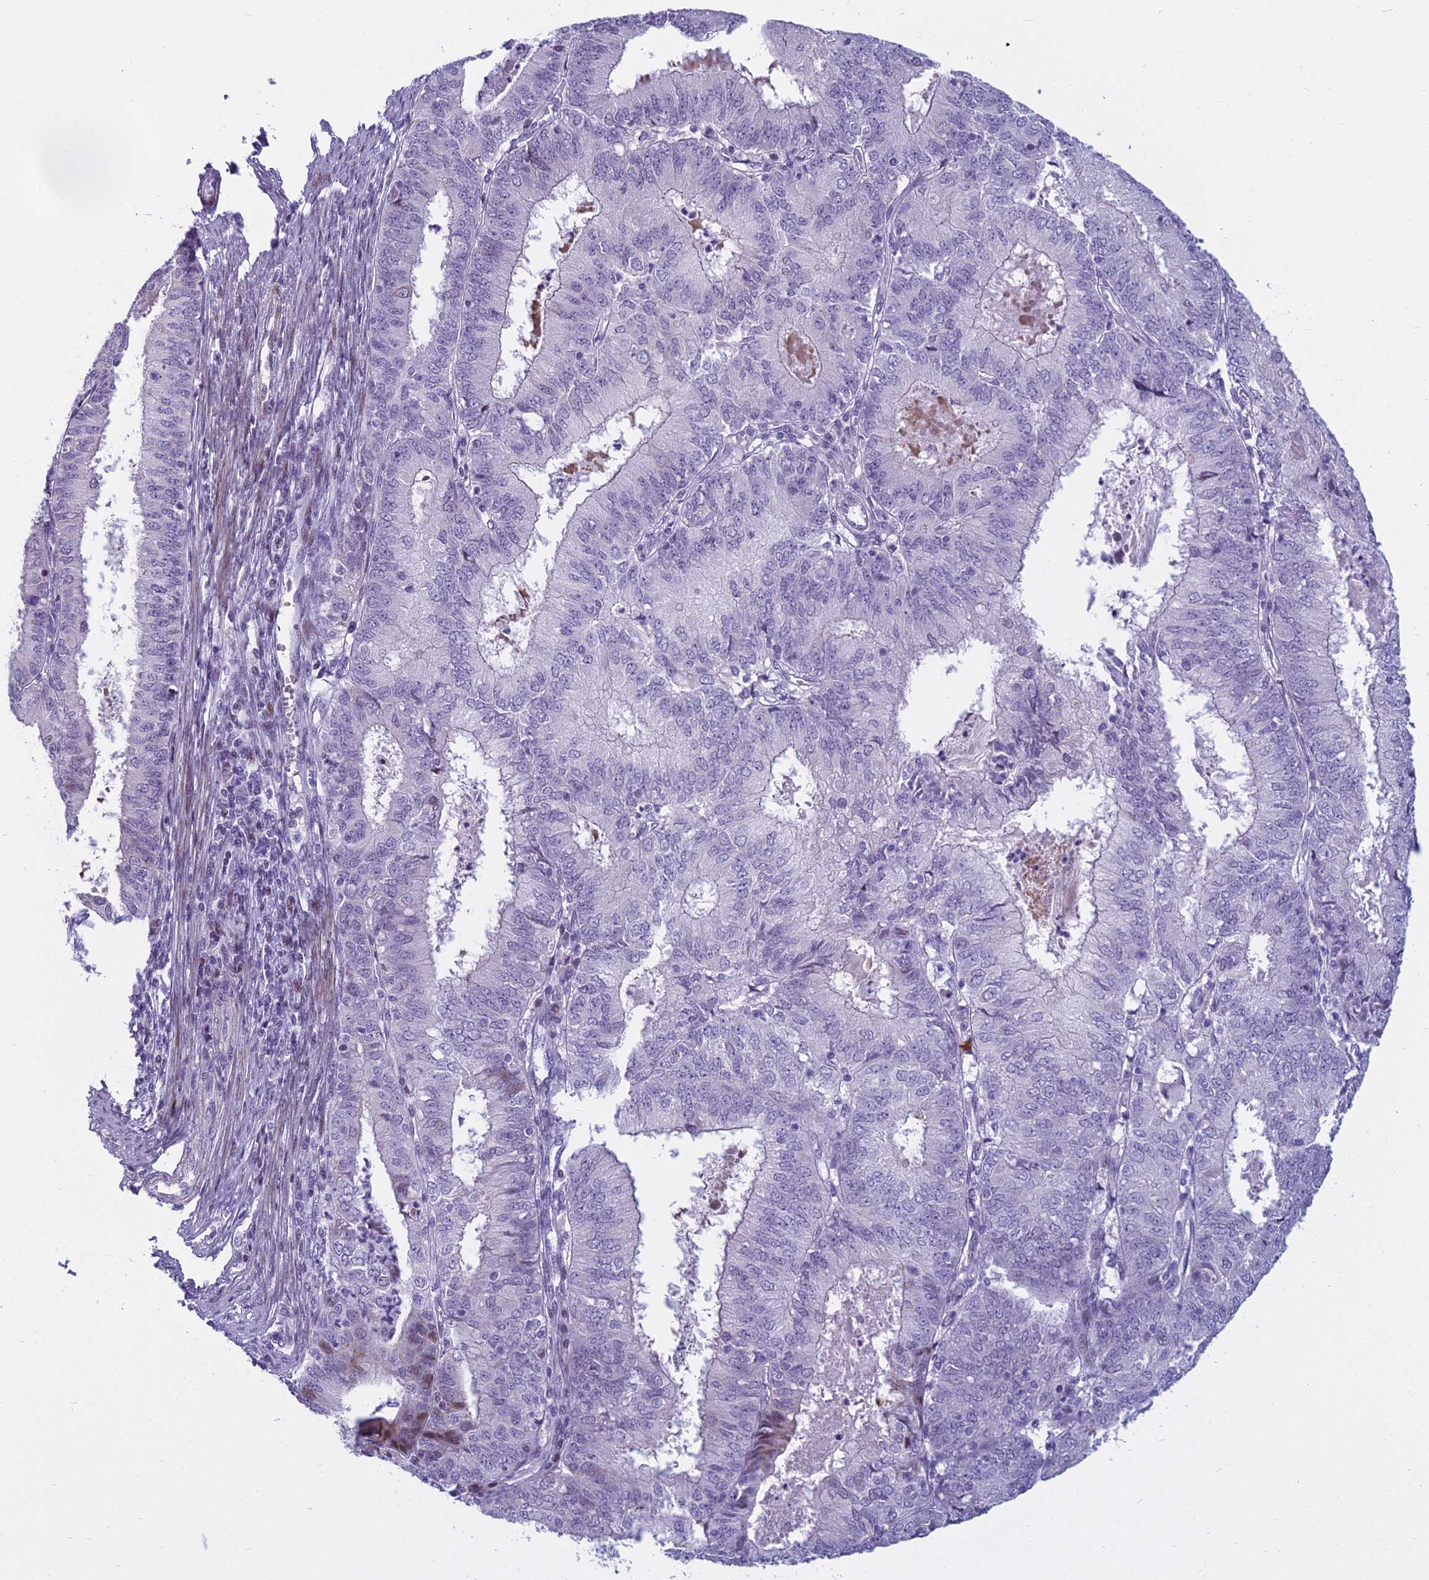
{"staining": {"intensity": "negative", "quantity": "none", "location": "none"}, "tissue": "endometrial cancer", "cell_type": "Tumor cells", "image_type": "cancer", "snomed": [{"axis": "morphology", "description": "Adenocarcinoma, NOS"}, {"axis": "topography", "description": "Endometrium"}], "caption": "The immunohistochemistry micrograph has no significant positivity in tumor cells of endometrial adenocarcinoma tissue.", "gene": "MYBPC2", "patient": {"sex": "female", "age": 57}}